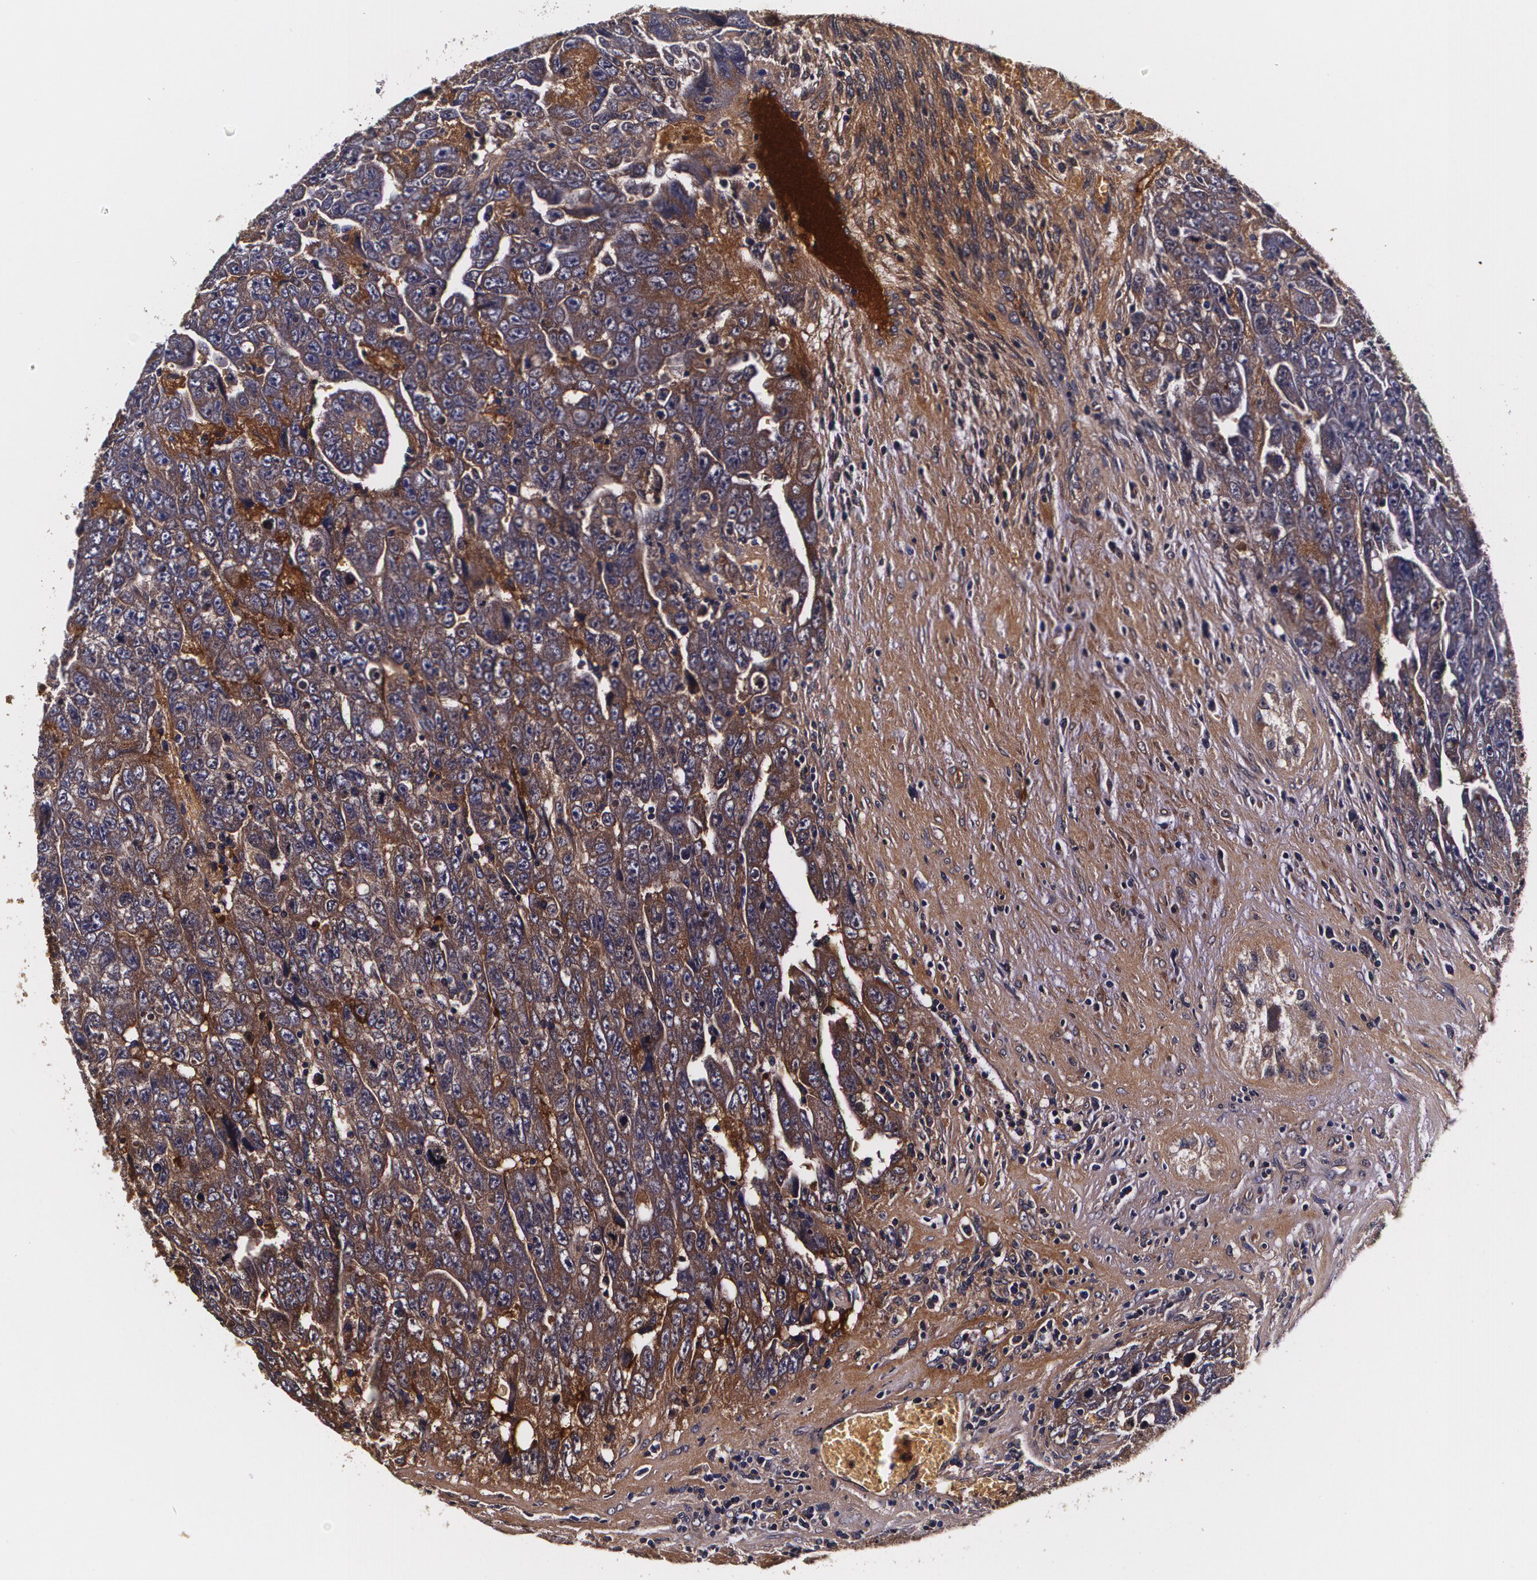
{"staining": {"intensity": "moderate", "quantity": ">75%", "location": "cytoplasmic/membranous"}, "tissue": "testis cancer", "cell_type": "Tumor cells", "image_type": "cancer", "snomed": [{"axis": "morphology", "description": "Carcinoma, Embryonal, NOS"}, {"axis": "topography", "description": "Testis"}], "caption": "Testis embryonal carcinoma stained with IHC reveals moderate cytoplasmic/membranous expression in about >75% of tumor cells.", "gene": "TTR", "patient": {"sex": "male", "age": 28}}